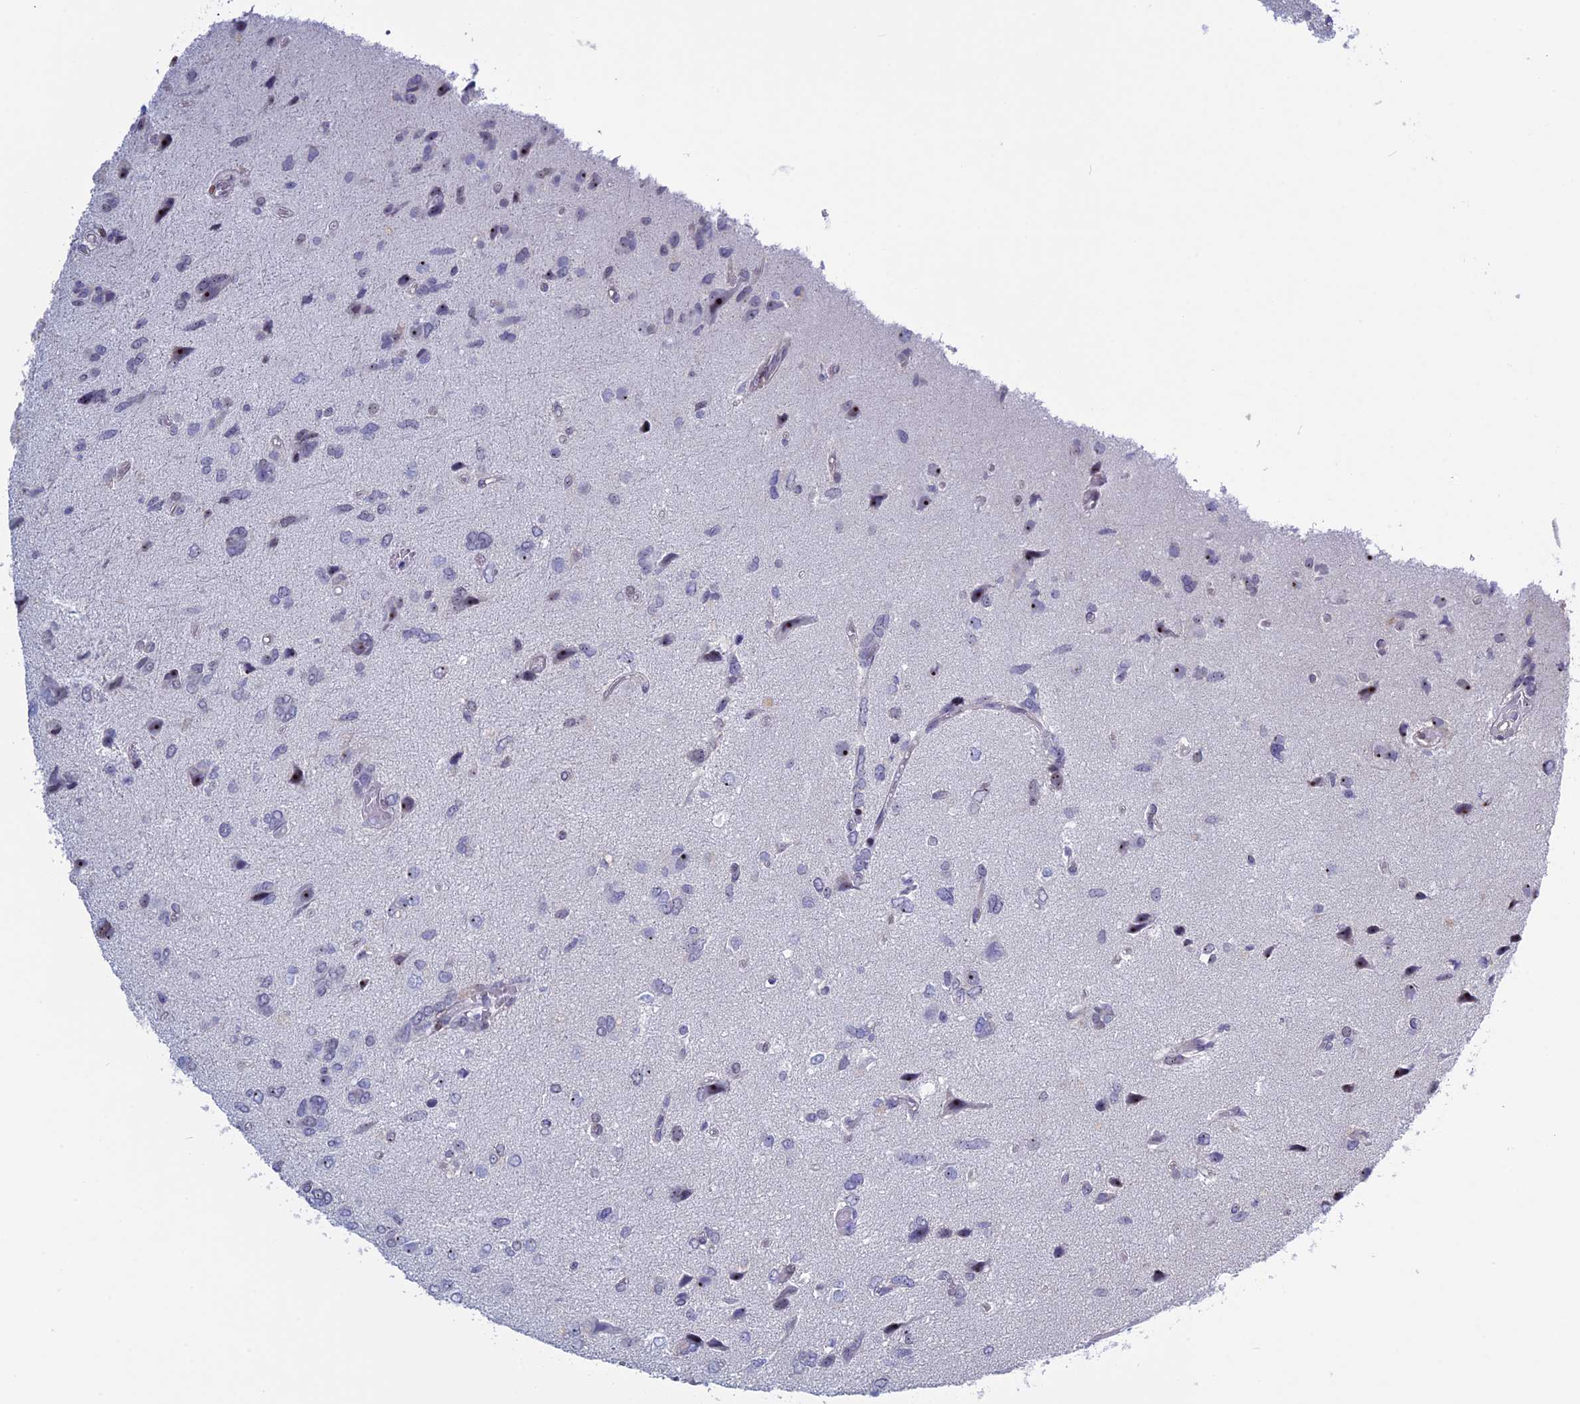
{"staining": {"intensity": "negative", "quantity": "none", "location": "none"}, "tissue": "glioma", "cell_type": "Tumor cells", "image_type": "cancer", "snomed": [{"axis": "morphology", "description": "Glioma, malignant, High grade"}, {"axis": "topography", "description": "Brain"}], "caption": "Immunohistochemical staining of glioma shows no significant staining in tumor cells.", "gene": "CCDC86", "patient": {"sex": "female", "age": 59}}